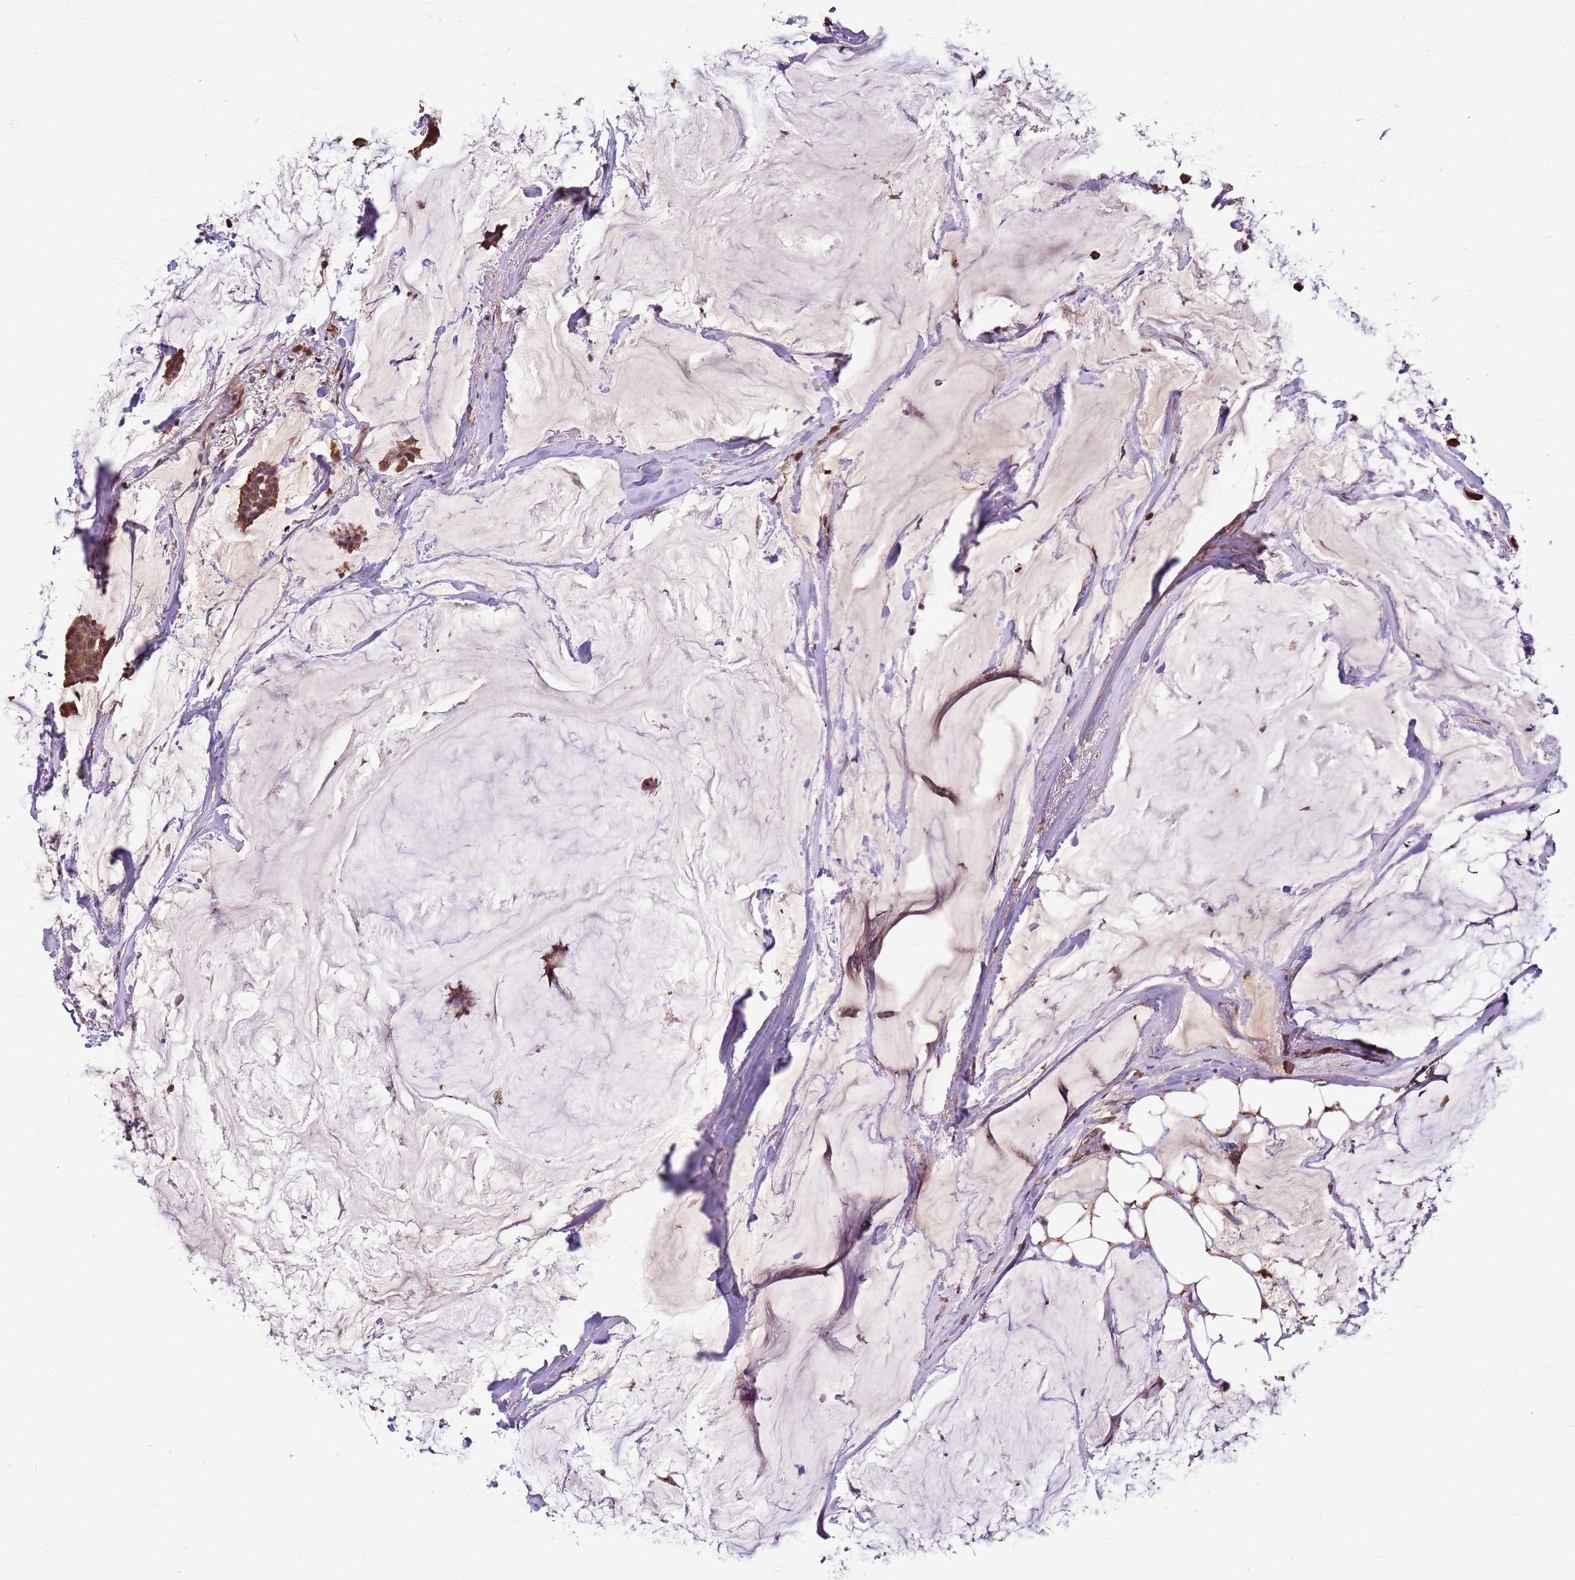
{"staining": {"intensity": "moderate", "quantity": ">75%", "location": "cytoplasmic/membranous"}, "tissue": "breast cancer", "cell_type": "Tumor cells", "image_type": "cancer", "snomed": [{"axis": "morphology", "description": "Duct carcinoma"}, {"axis": "topography", "description": "Breast"}], "caption": "IHC (DAB (3,3'-diaminobenzidine)) staining of breast invasive ductal carcinoma demonstrates moderate cytoplasmic/membranous protein expression in about >75% of tumor cells.", "gene": "BBS5", "patient": {"sex": "female", "age": 93}}